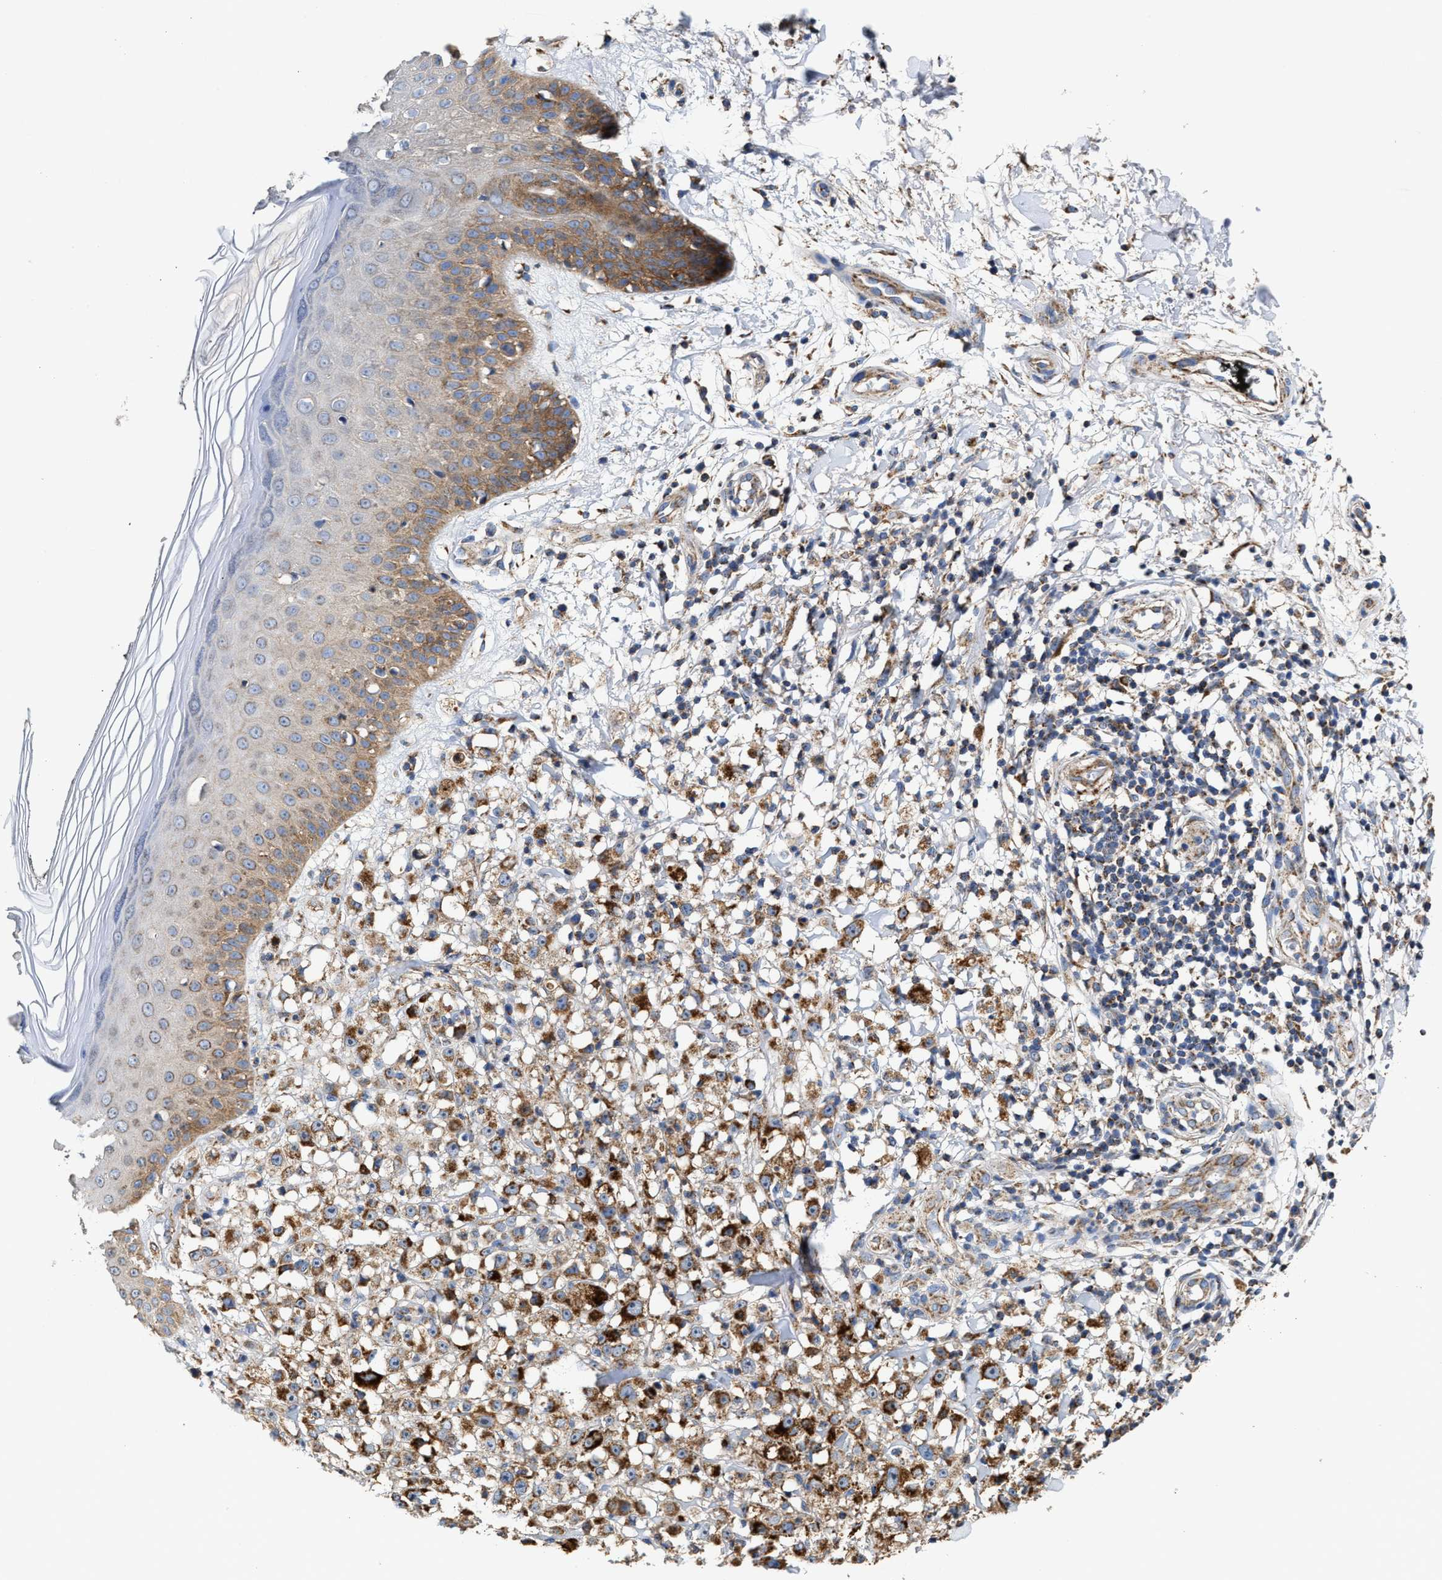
{"staining": {"intensity": "strong", "quantity": ">75%", "location": "cytoplasmic/membranous"}, "tissue": "melanoma", "cell_type": "Tumor cells", "image_type": "cancer", "snomed": [{"axis": "morphology", "description": "Malignant melanoma, NOS"}, {"axis": "topography", "description": "Skin"}], "caption": "Human melanoma stained with a protein marker shows strong staining in tumor cells.", "gene": "MECR", "patient": {"sex": "female", "age": 82}}